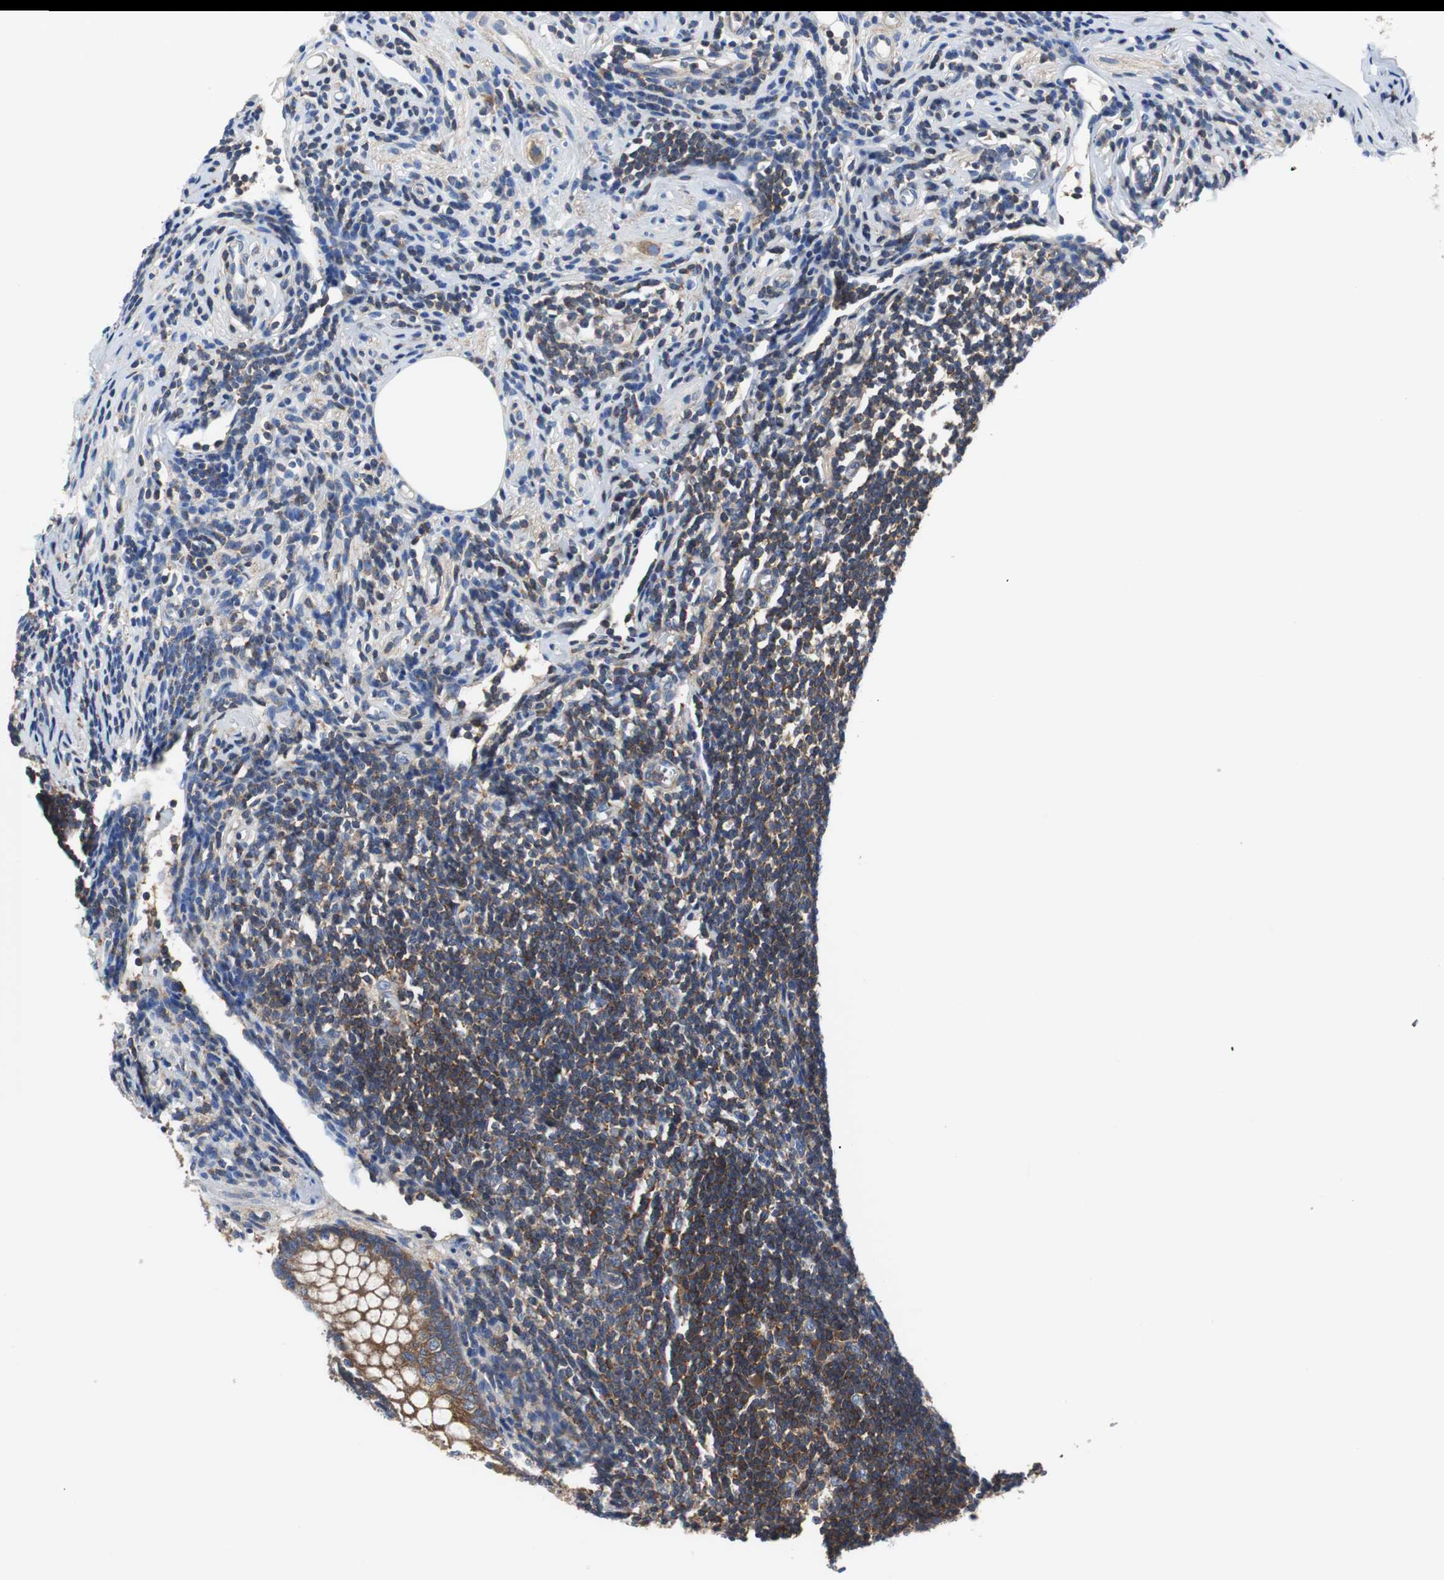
{"staining": {"intensity": "strong", "quantity": ">75%", "location": "cytoplasmic/membranous"}, "tissue": "appendix", "cell_type": "Glandular cells", "image_type": "normal", "snomed": [{"axis": "morphology", "description": "Normal tissue, NOS"}, {"axis": "topography", "description": "Appendix"}], "caption": "About >75% of glandular cells in unremarkable appendix display strong cytoplasmic/membranous protein staining as visualized by brown immunohistochemical staining.", "gene": "BRAF", "patient": {"sex": "female", "age": 50}}